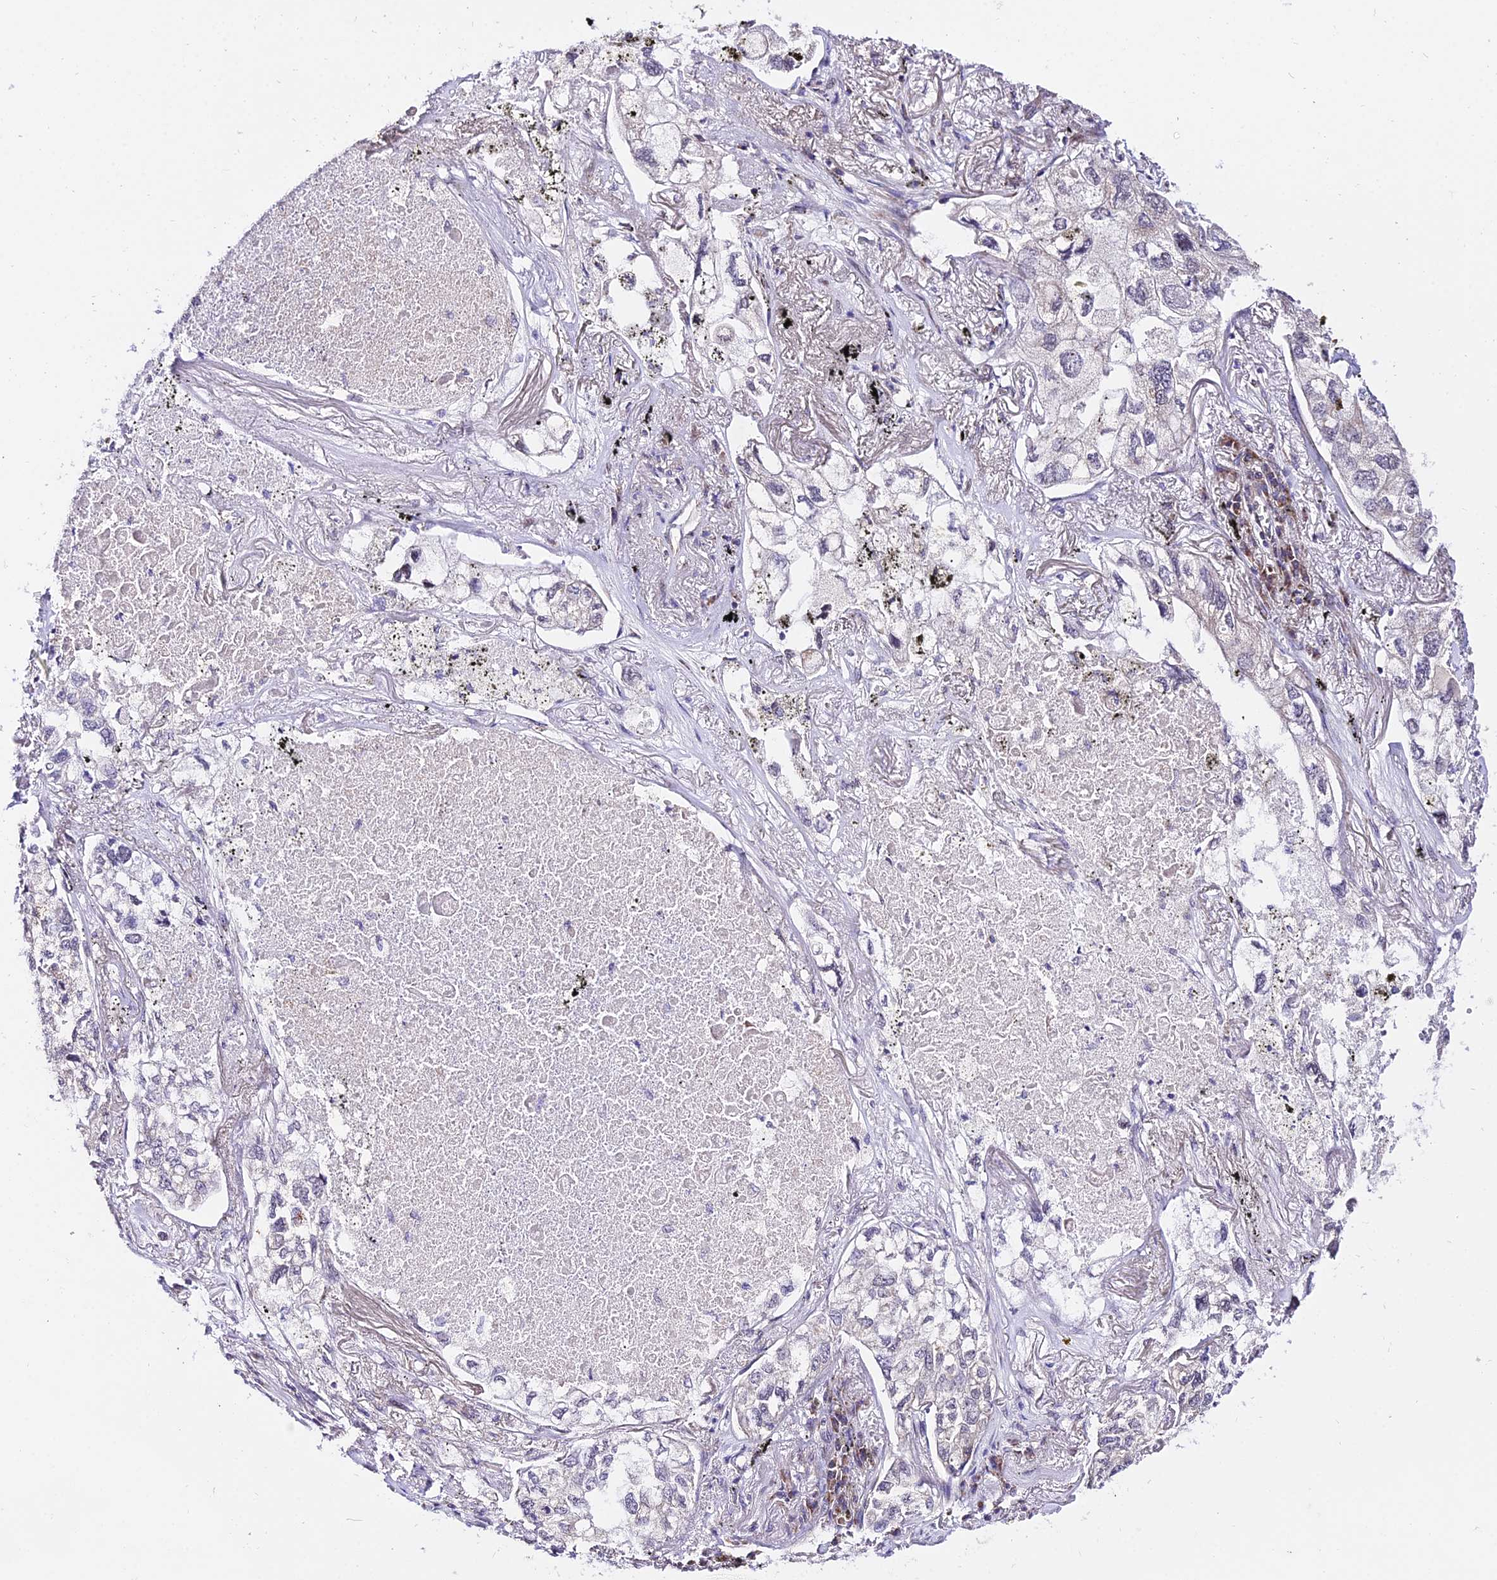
{"staining": {"intensity": "weak", "quantity": "25%-75%", "location": "cytoplasmic/membranous"}, "tissue": "lung cancer", "cell_type": "Tumor cells", "image_type": "cancer", "snomed": [{"axis": "morphology", "description": "Adenocarcinoma, NOS"}, {"axis": "topography", "description": "Lung"}], "caption": "Tumor cells reveal low levels of weak cytoplasmic/membranous positivity in approximately 25%-75% of cells in human lung adenocarcinoma.", "gene": "ATP5PB", "patient": {"sex": "male", "age": 65}}